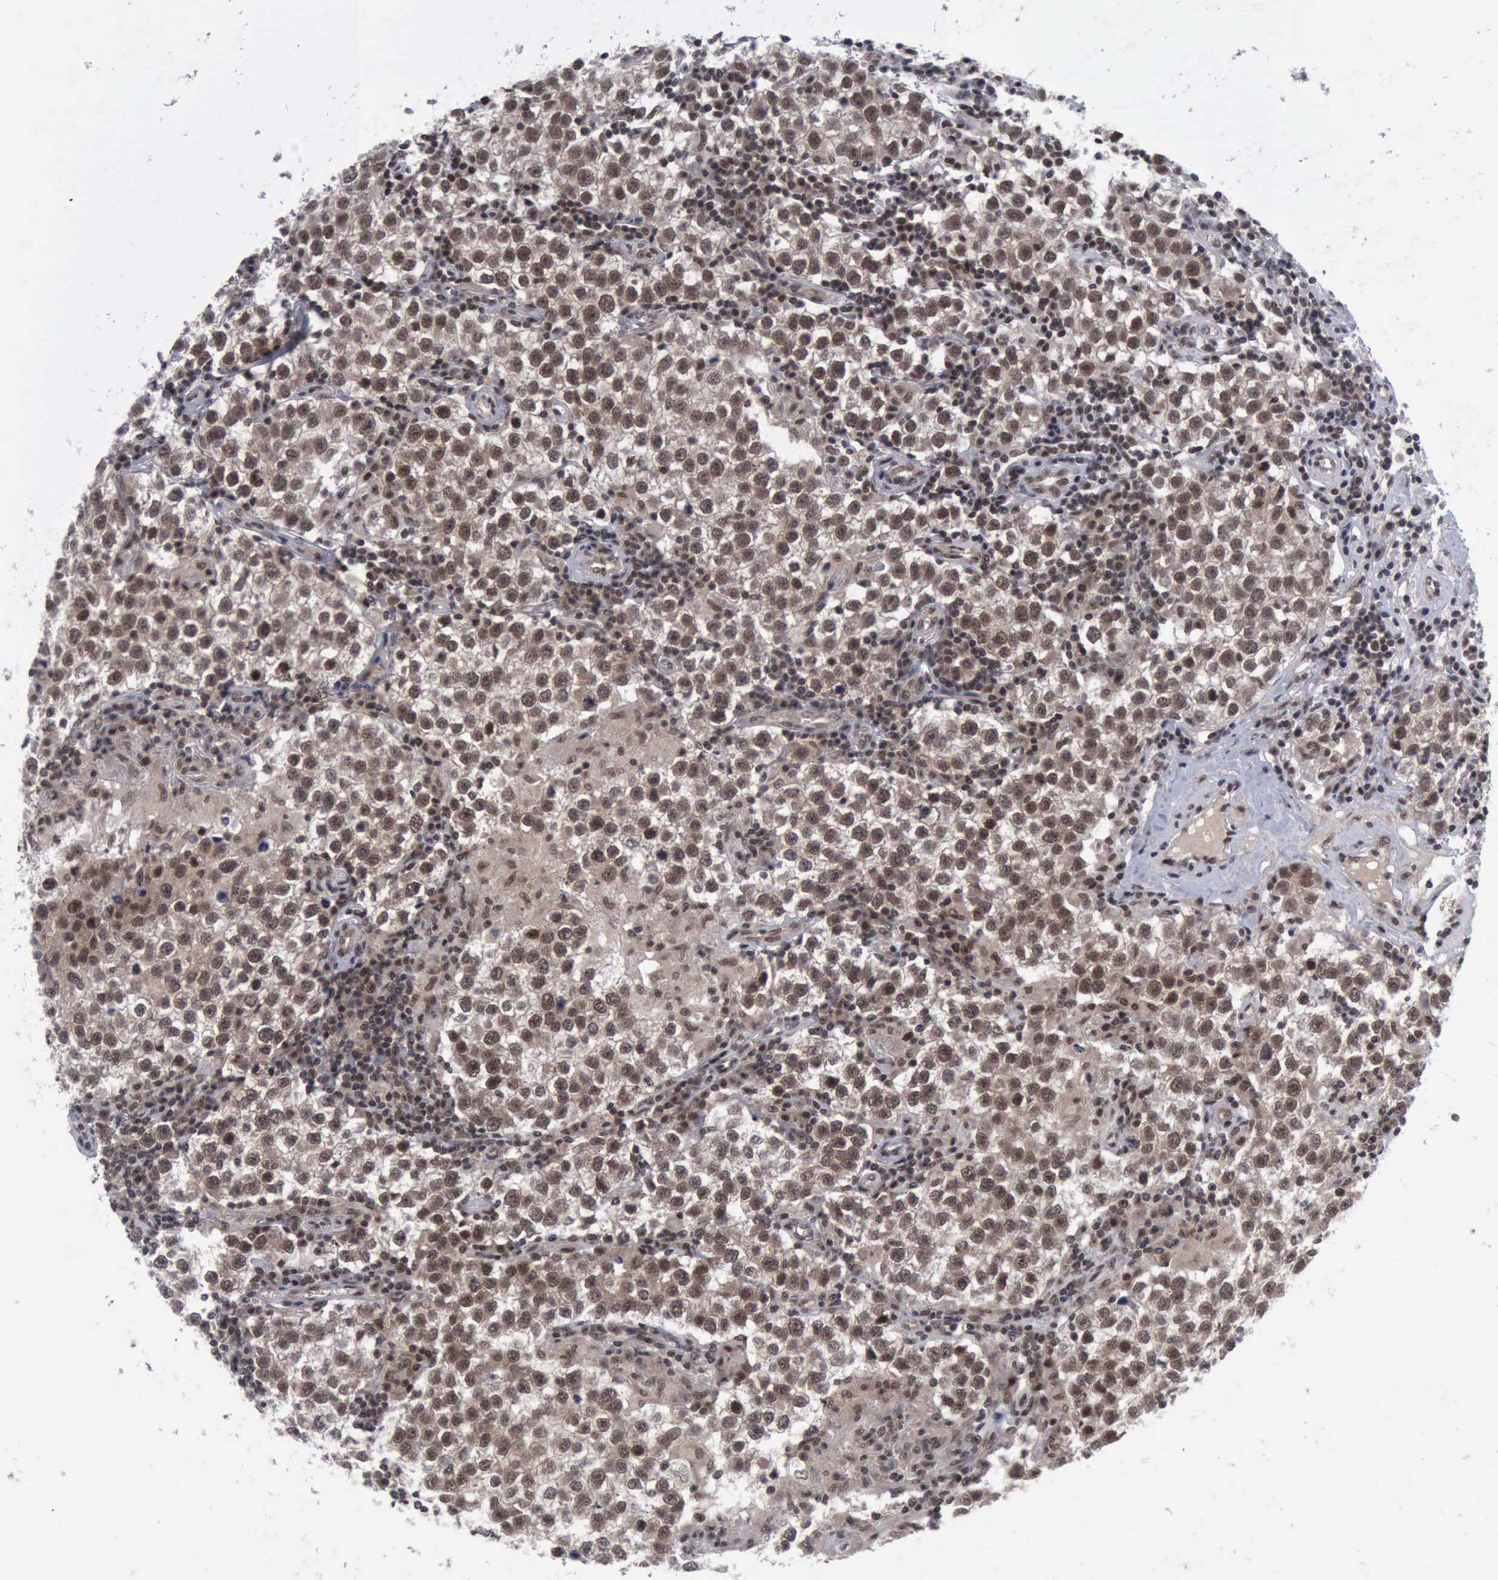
{"staining": {"intensity": "moderate", "quantity": ">75%", "location": "cytoplasmic/membranous,nuclear"}, "tissue": "testis cancer", "cell_type": "Tumor cells", "image_type": "cancer", "snomed": [{"axis": "morphology", "description": "Seminoma, NOS"}, {"axis": "topography", "description": "Testis"}], "caption": "This micrograph exhibits IHC staining of seminoma (testis), with medium moderate cytoplasmic/membranous and nuclear staining in approximately >75% of tumor cells.", "gene": "ATM", "patient": {"sex": "male", "age": 36}}